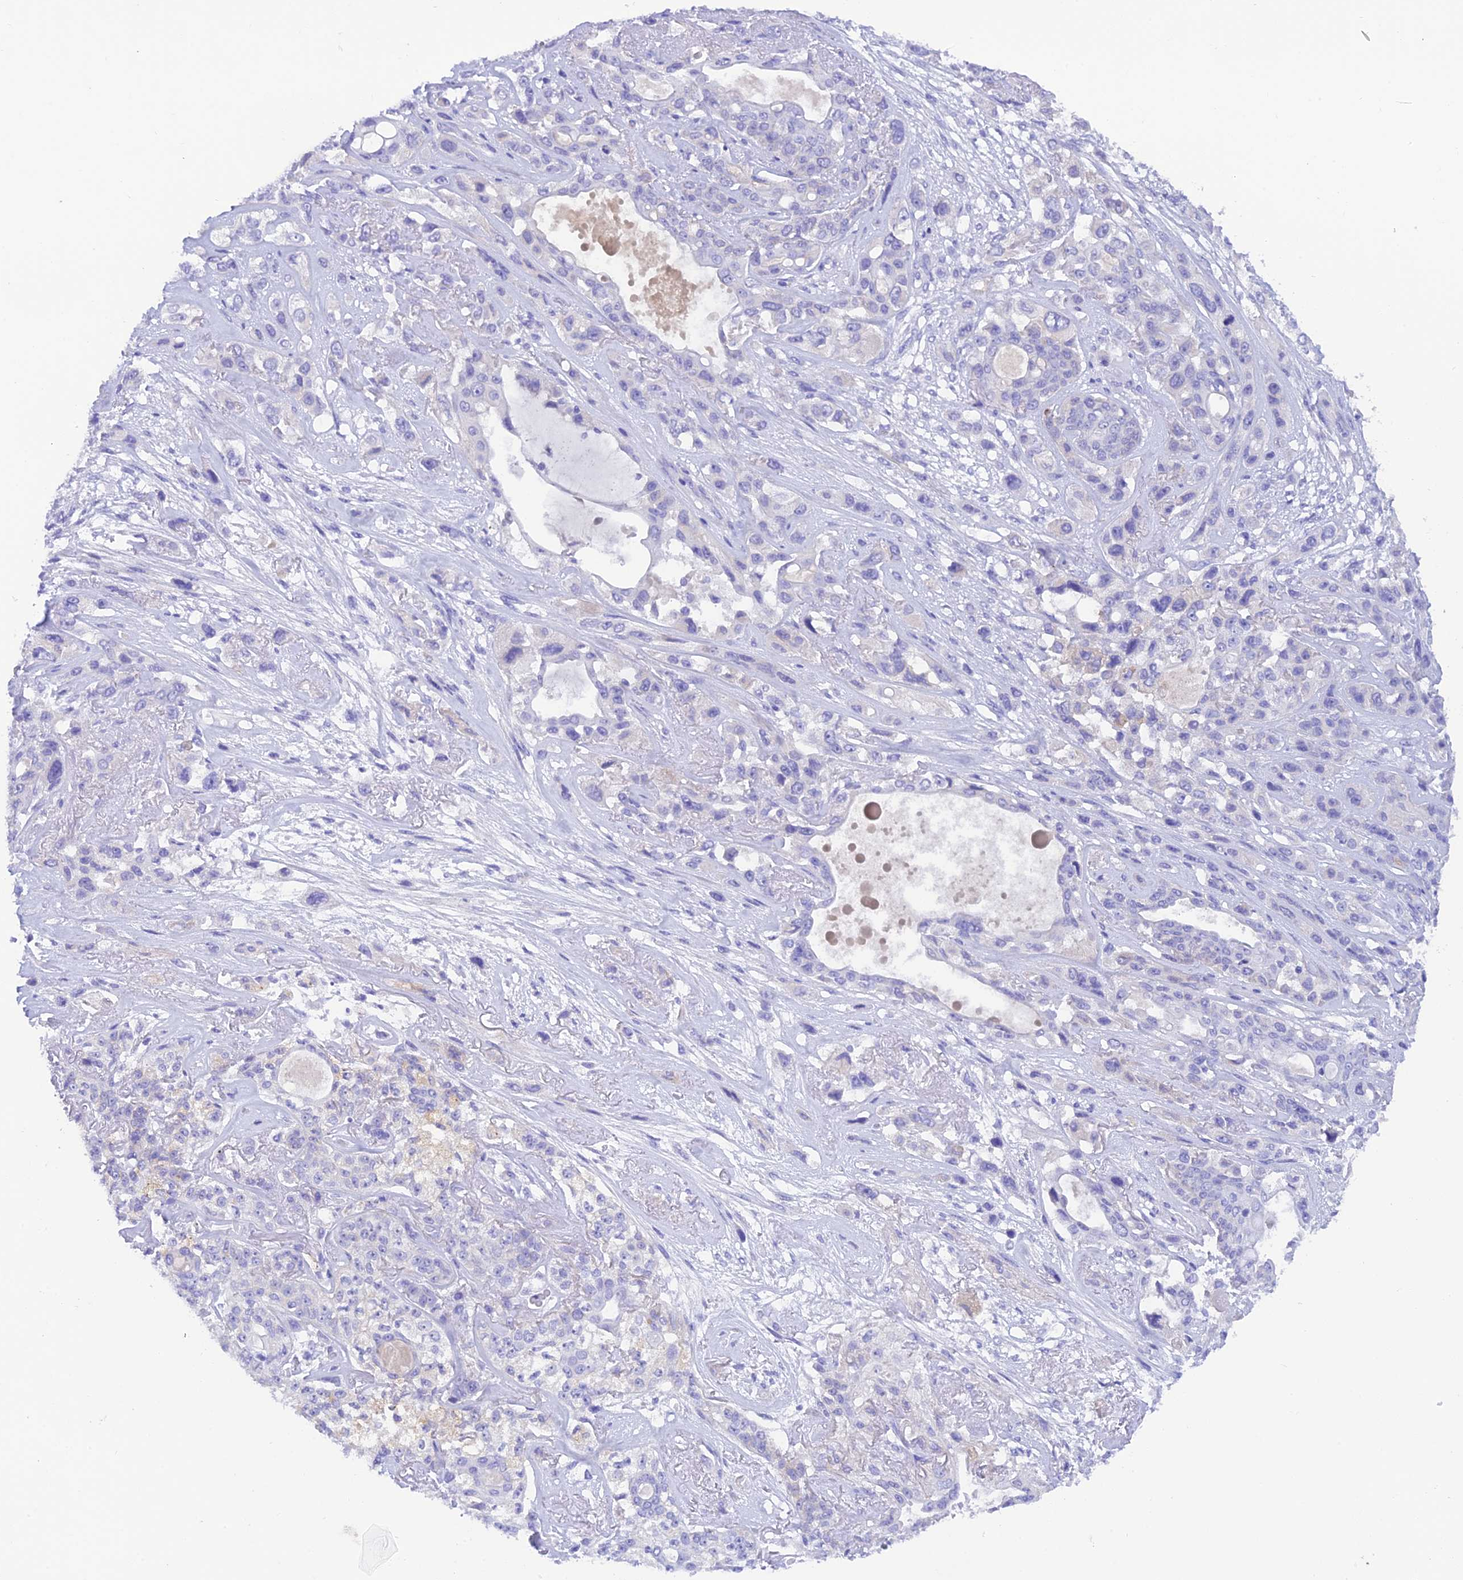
{"staining": {"intensity": "negative", "quantity": "none", "location": "none"}, "tissue": "lung cancer", "cell_type": "Tumor cells", "image_type": "cancer", "snomed": [{"axis": "morphology", "description": "Squamous cell carcinoma, NOS"}, {"axis": "topography", "description": "Lung"}], "caption": "Protein analysis of lung squamous cell carcinoma exhibits no significant staining in tumor cells.", "gene": "KDELR3", "patient": {"sex": "female", "age": 70}}